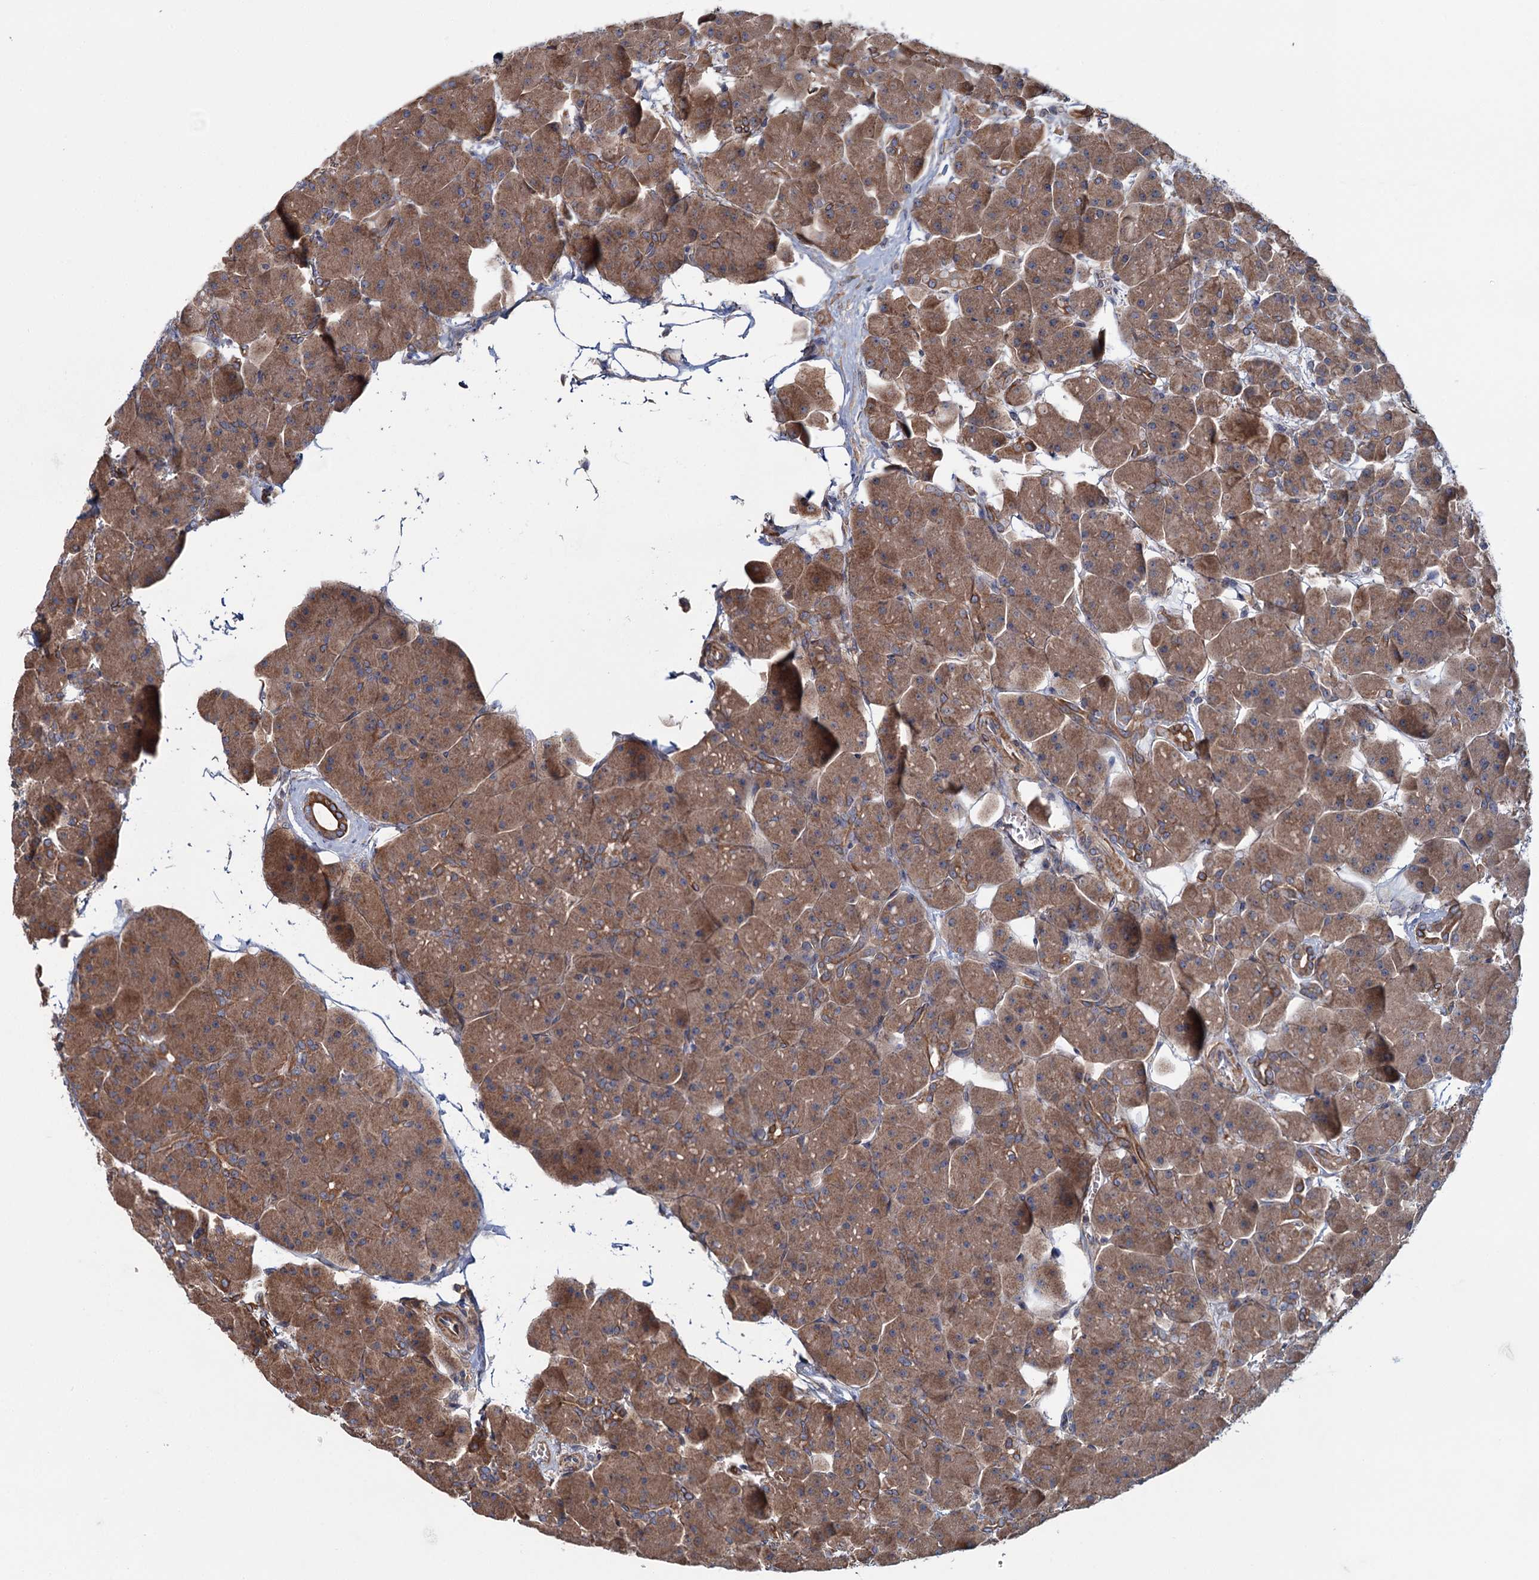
{"staining": {"intensity": "moderate", "quantity": ">75%", "location": "cytoplasmic/membranous"}, "tissue": "pancreas", "cell_type": "Exocrine glandular cells", "image_type": "normal", "snomed": [{"axis": "morphology", "description": "Normal tissue, NOS"}, {"axis": "topography", "description": "Pancreas"}], "caption": "Pancreas stained for a protein (brown) shows moderate cytoplasmic/membranous positive staining in about >75% of exocrine glandular cells.", "gene": "MTRR", "patient": {"sex": "male", "age": 66}}